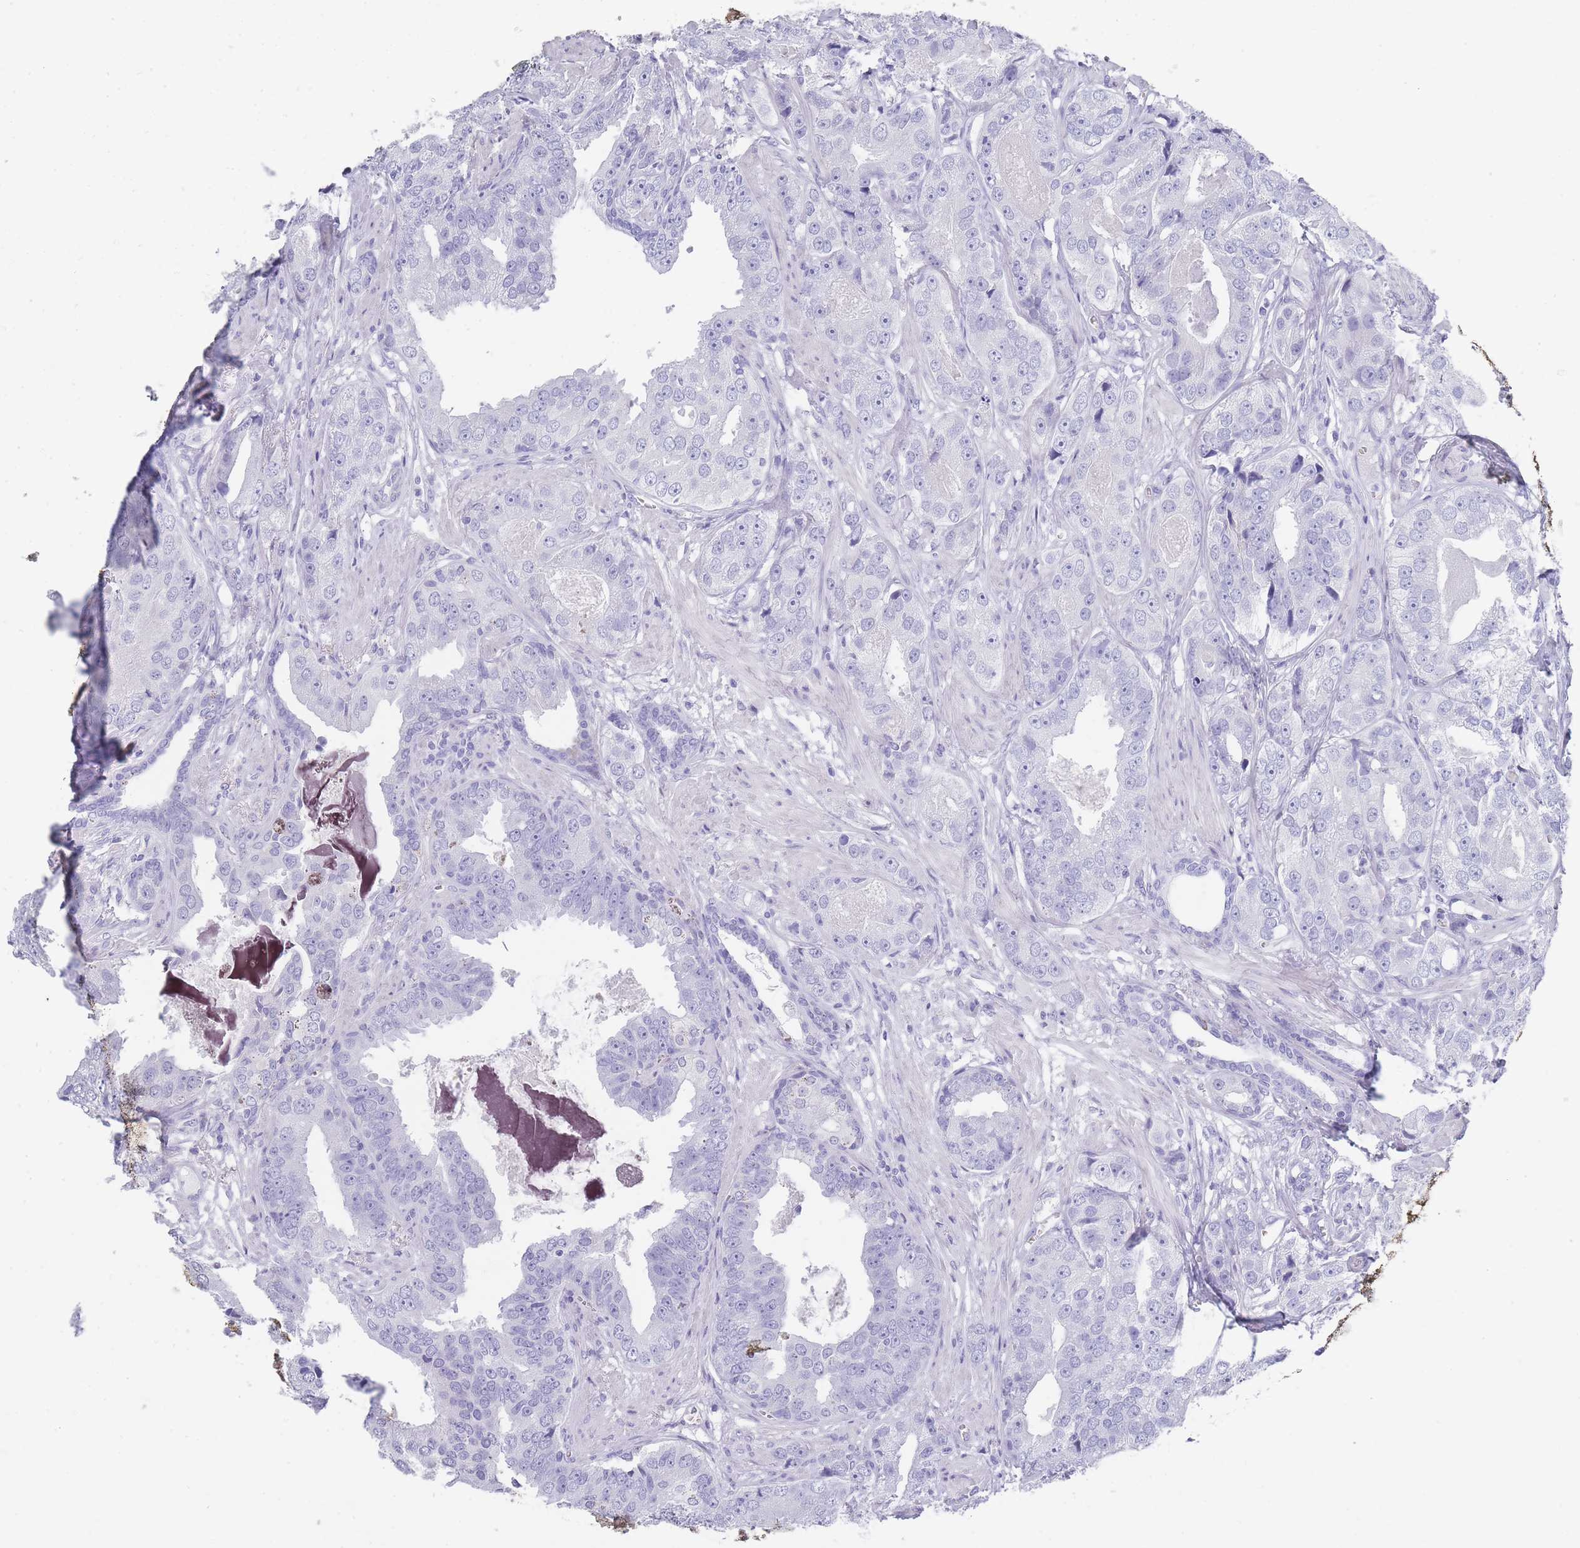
{"staining": {"intensity": "negative", "quantity": "none", "location": "none"}, "tissue": "prostate cancer", "cell_type": "Tumor cells", "image_type": "cancer", "snomed": [{"axis": "morphology", "description": "Adenocarcinoma, High grade"}, {"axis": "topography", "description": "Prostate"}], "caption": "The IHC image has no significant expression in tumor cells of prostate cancer tissue. The staining was performed using DAB to visualize the protein expression in brown, while the nuclei were stained in blue with hematoxylin (Magnification: 20x).", "gene": "RAB2B", "patient": {"sex": "male", "age": 71}}